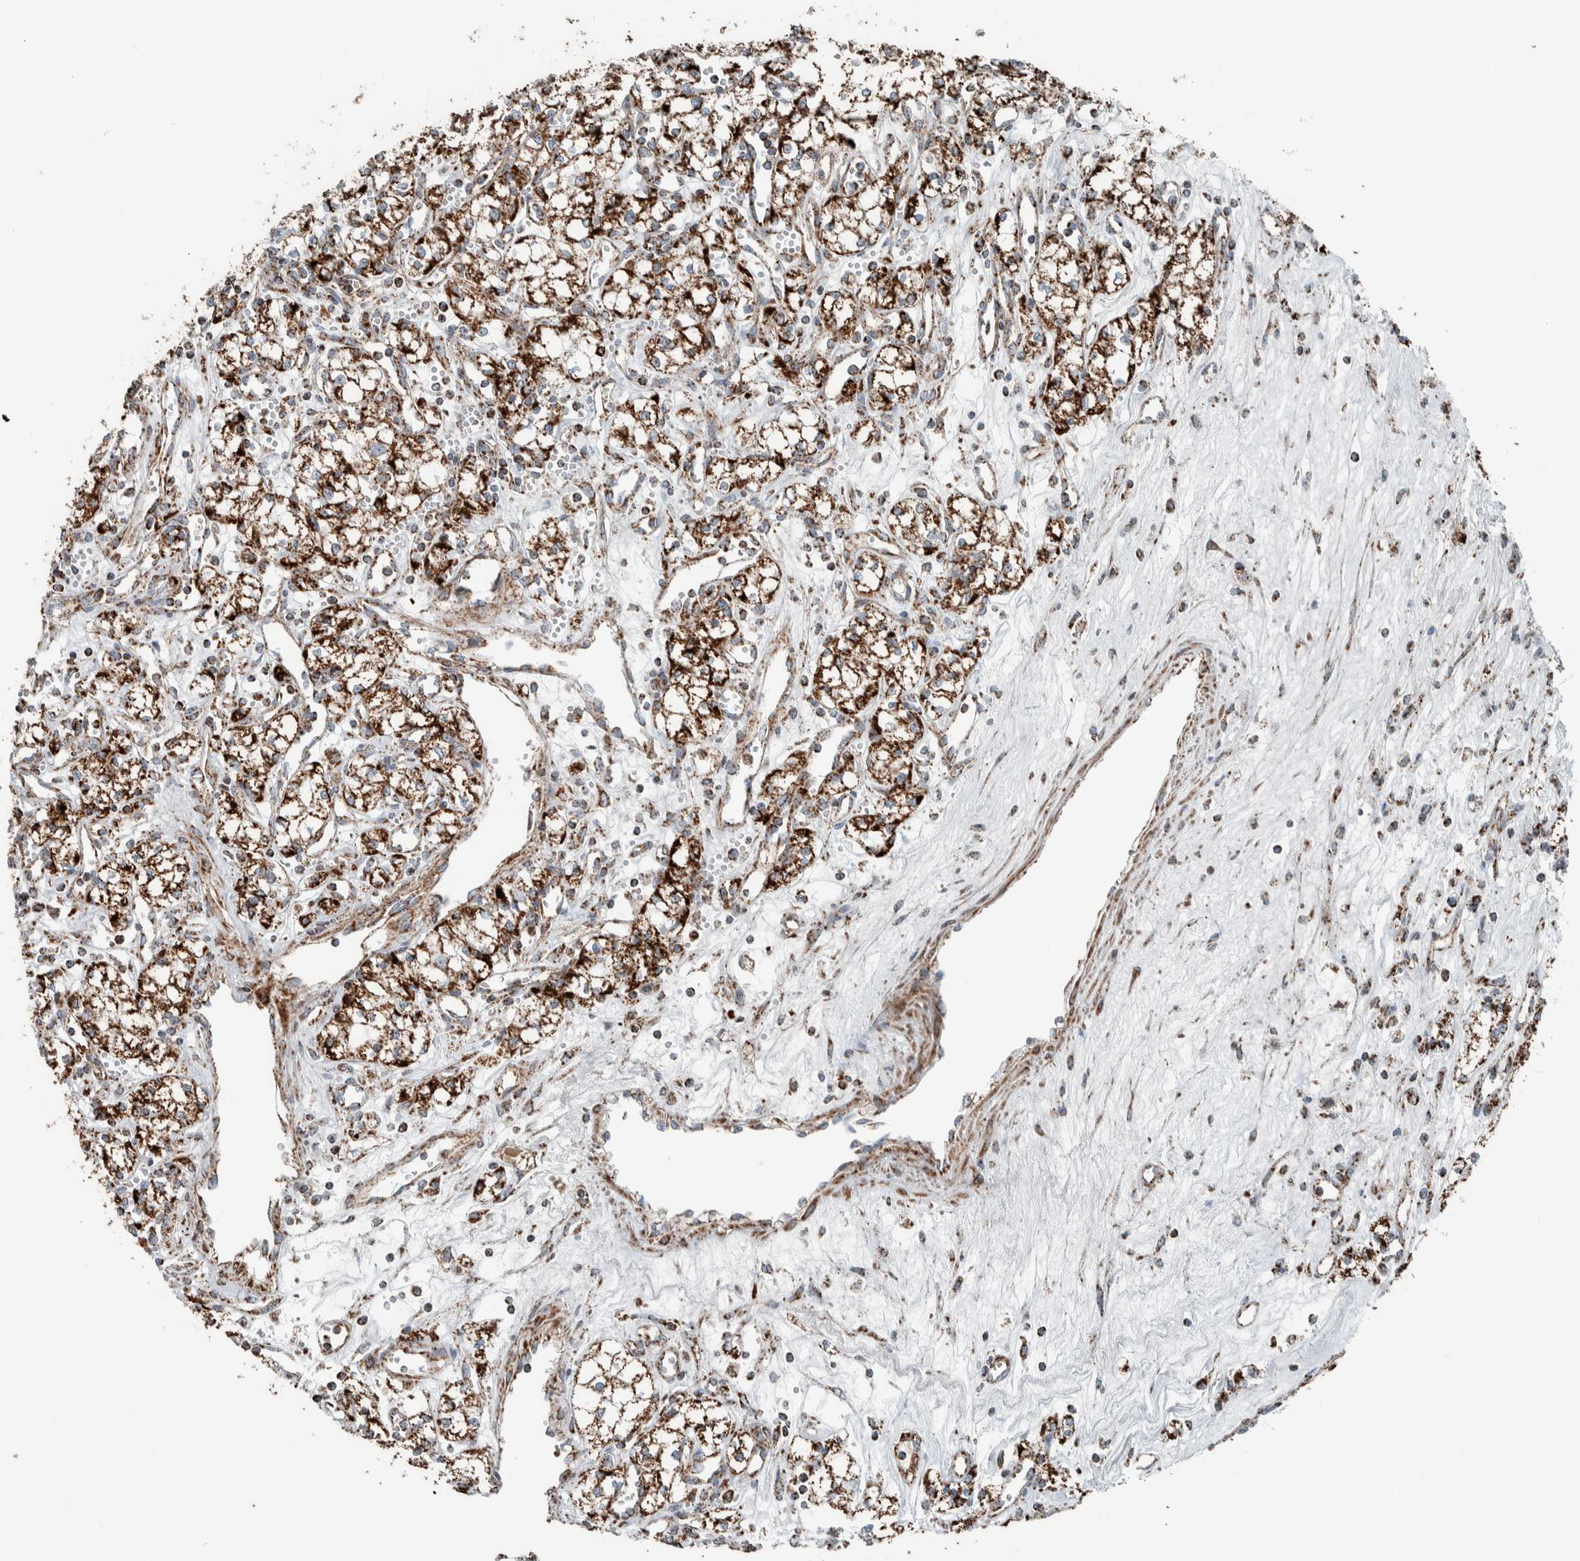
{"staining": {"intensity": "strong", "quantity": ">75%", "location": "cytoplasmic/membranous"}, "tissue": "renal cancer", "cell_type": "Tumor cells", "image_type": "cancer", "snomed": [{"axis": "morphology", "description": "Adenocarcinoma, NOS"}, {"axis": "topography", "description": "Kidney"}], "caption": "Human renal adenocarcinoma stained with a brown dye demonstrates strong cytoplasmic/membranous positive positivity in approximately >75% of tumor cells.", "gene": "CNTROB", "patient": {"sex": "male", "age": 59}}